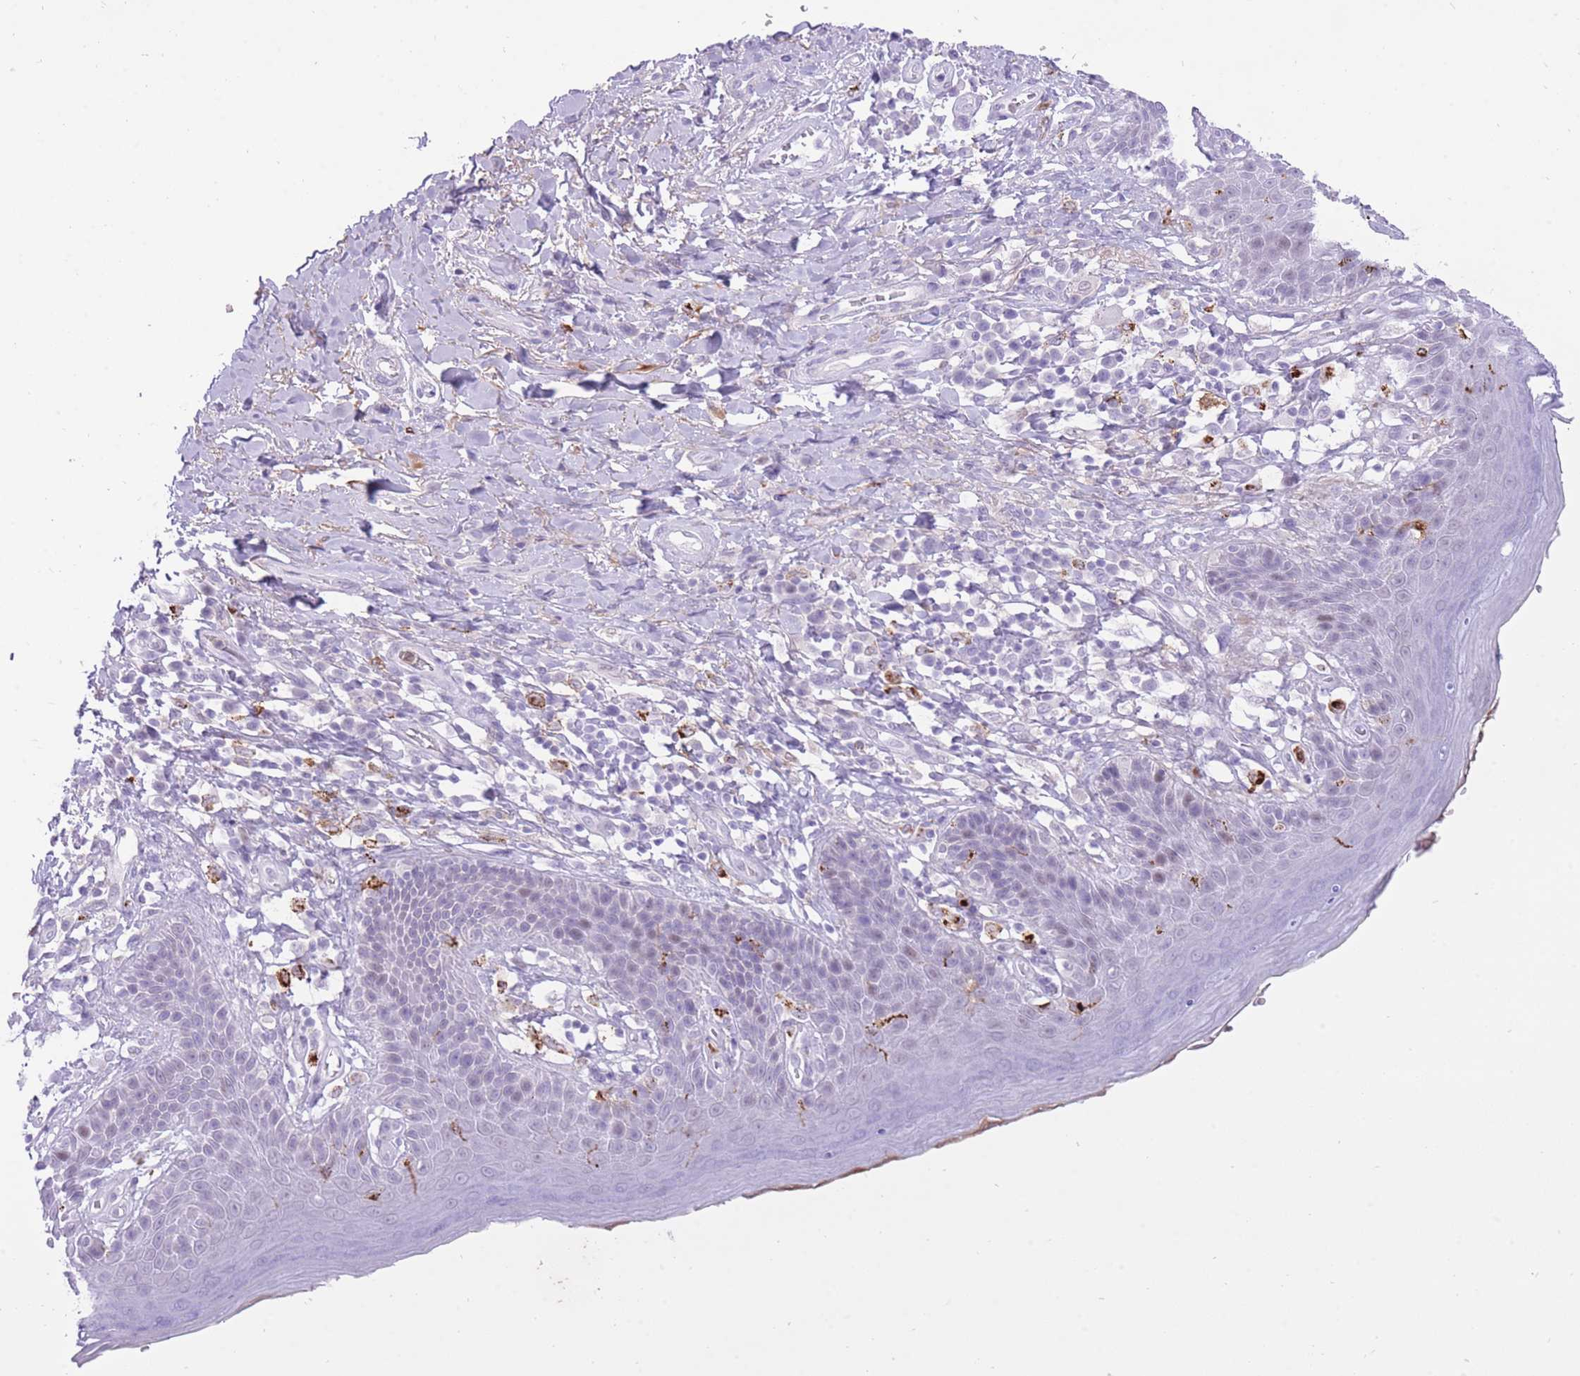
{"staining": {"intensity": "negative", "quantity": "none", "location": "none"}, "tissue": "skin", "cell_type": "Epidermal cells", "image_type": "normal", "snomed": [{"axis": "morphology", "description": "Normal tissue, NOS"}, {"axis": "topography", "description": "Anal"}], "caption": "IHC image of benign skin: skin stained with DAB (3,3'-diaminobenzidine) reveals no significant protein expression in epidermal cells. (Immunohistochemistry, brightfield microscopy, high magnification).", "gene": "MEIS3", "patient": {"sex": "female", "age": 89}}